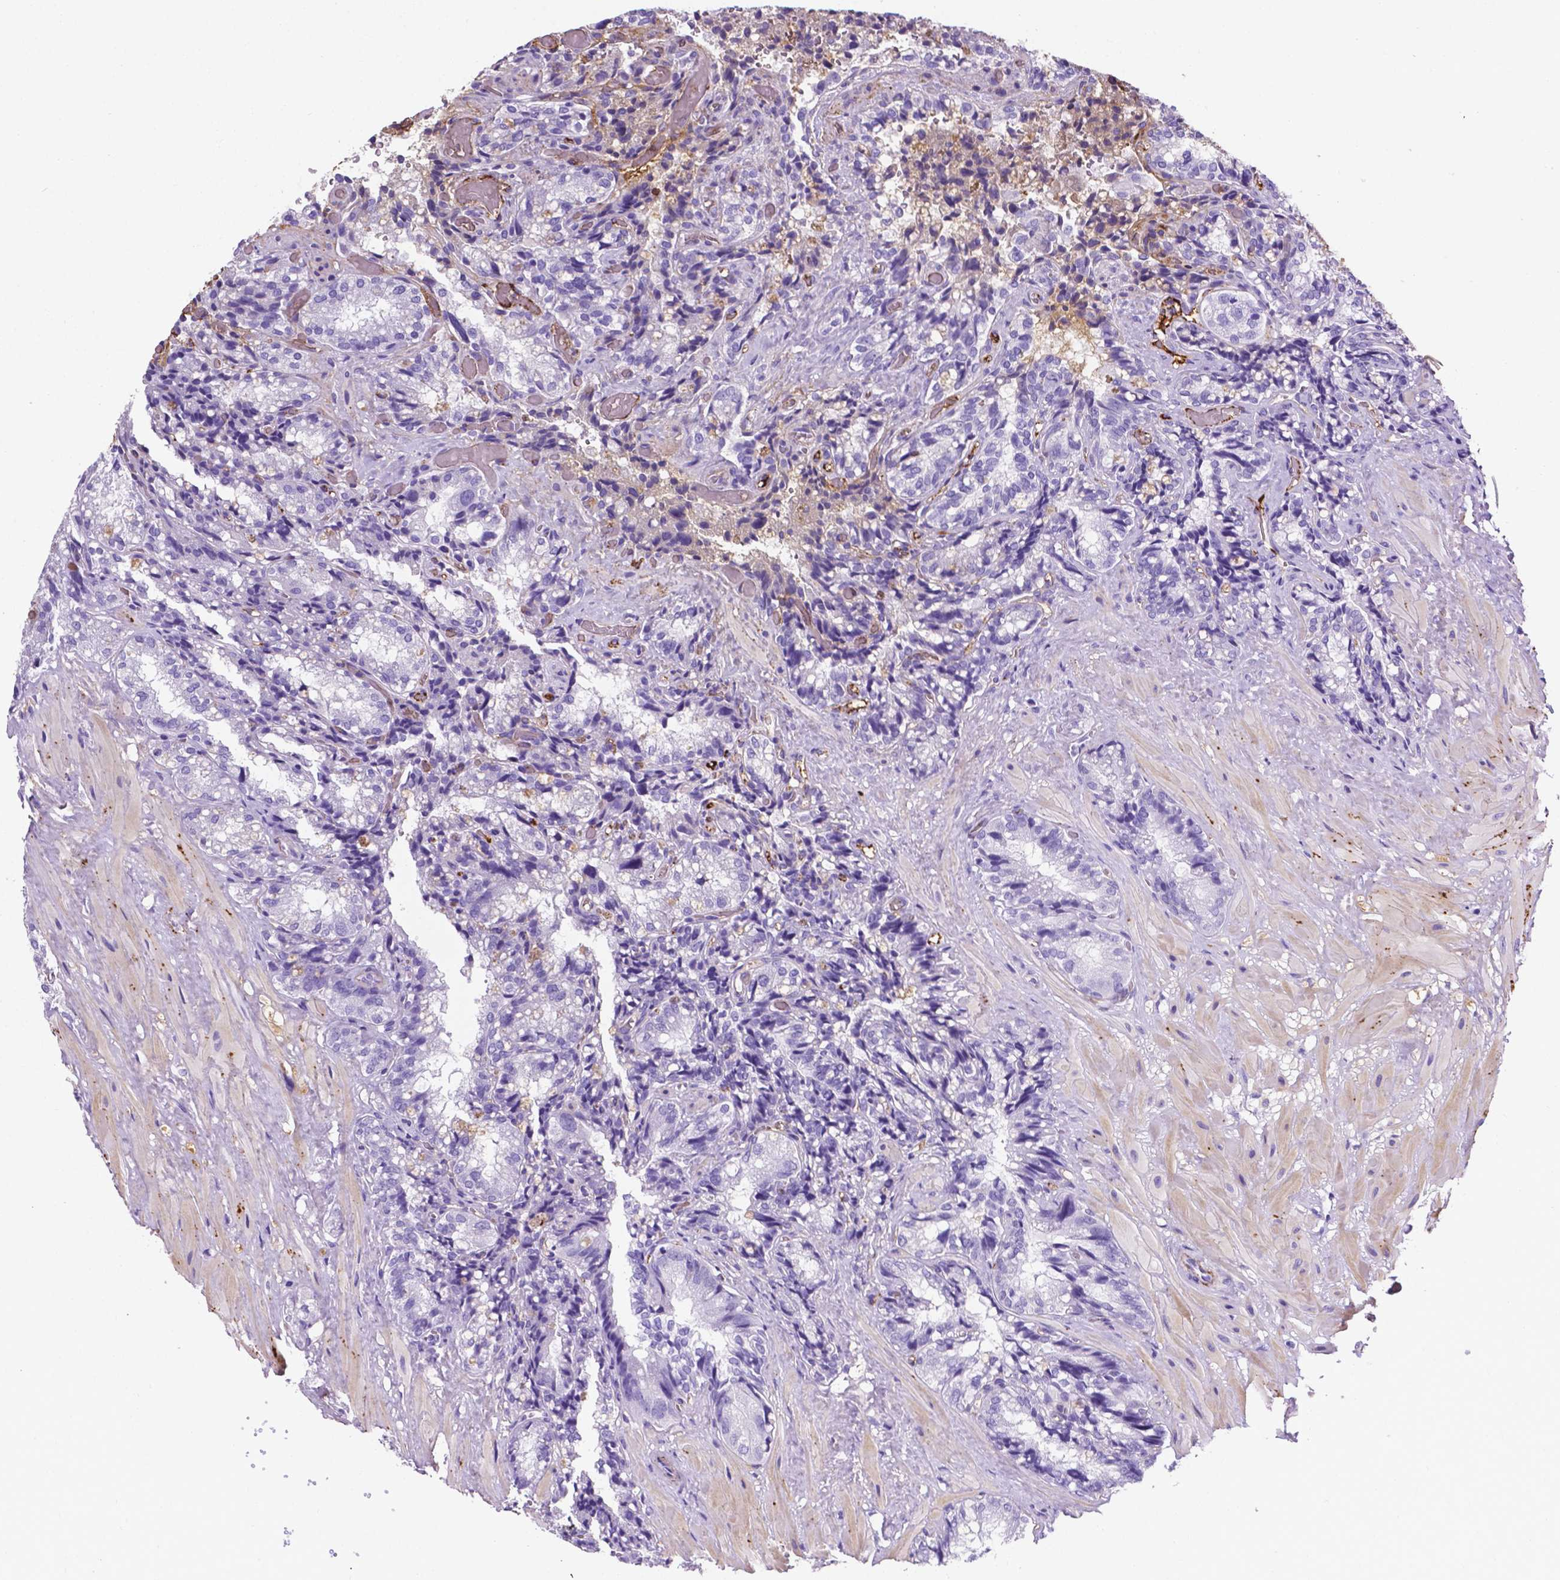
{"staining": {"intensity": "weak", "quantity": "<25%", "location": "cytoplasmic/membranous"}, "tissue": "seminal vesicle", "cell_type": "Glandular cells", "image_type": "normal", "snomed": [{"axis": "morphology", "description": "Normal tissue, NOS"}, {"axis": "topography", "description": "Seminal veicle"}], "caption": "IHC of unremarkable human seminal vesicle reveals no positivity in glandular cells.", "gene": "APOE", "patient": {"sex": "male", "age": 57}}